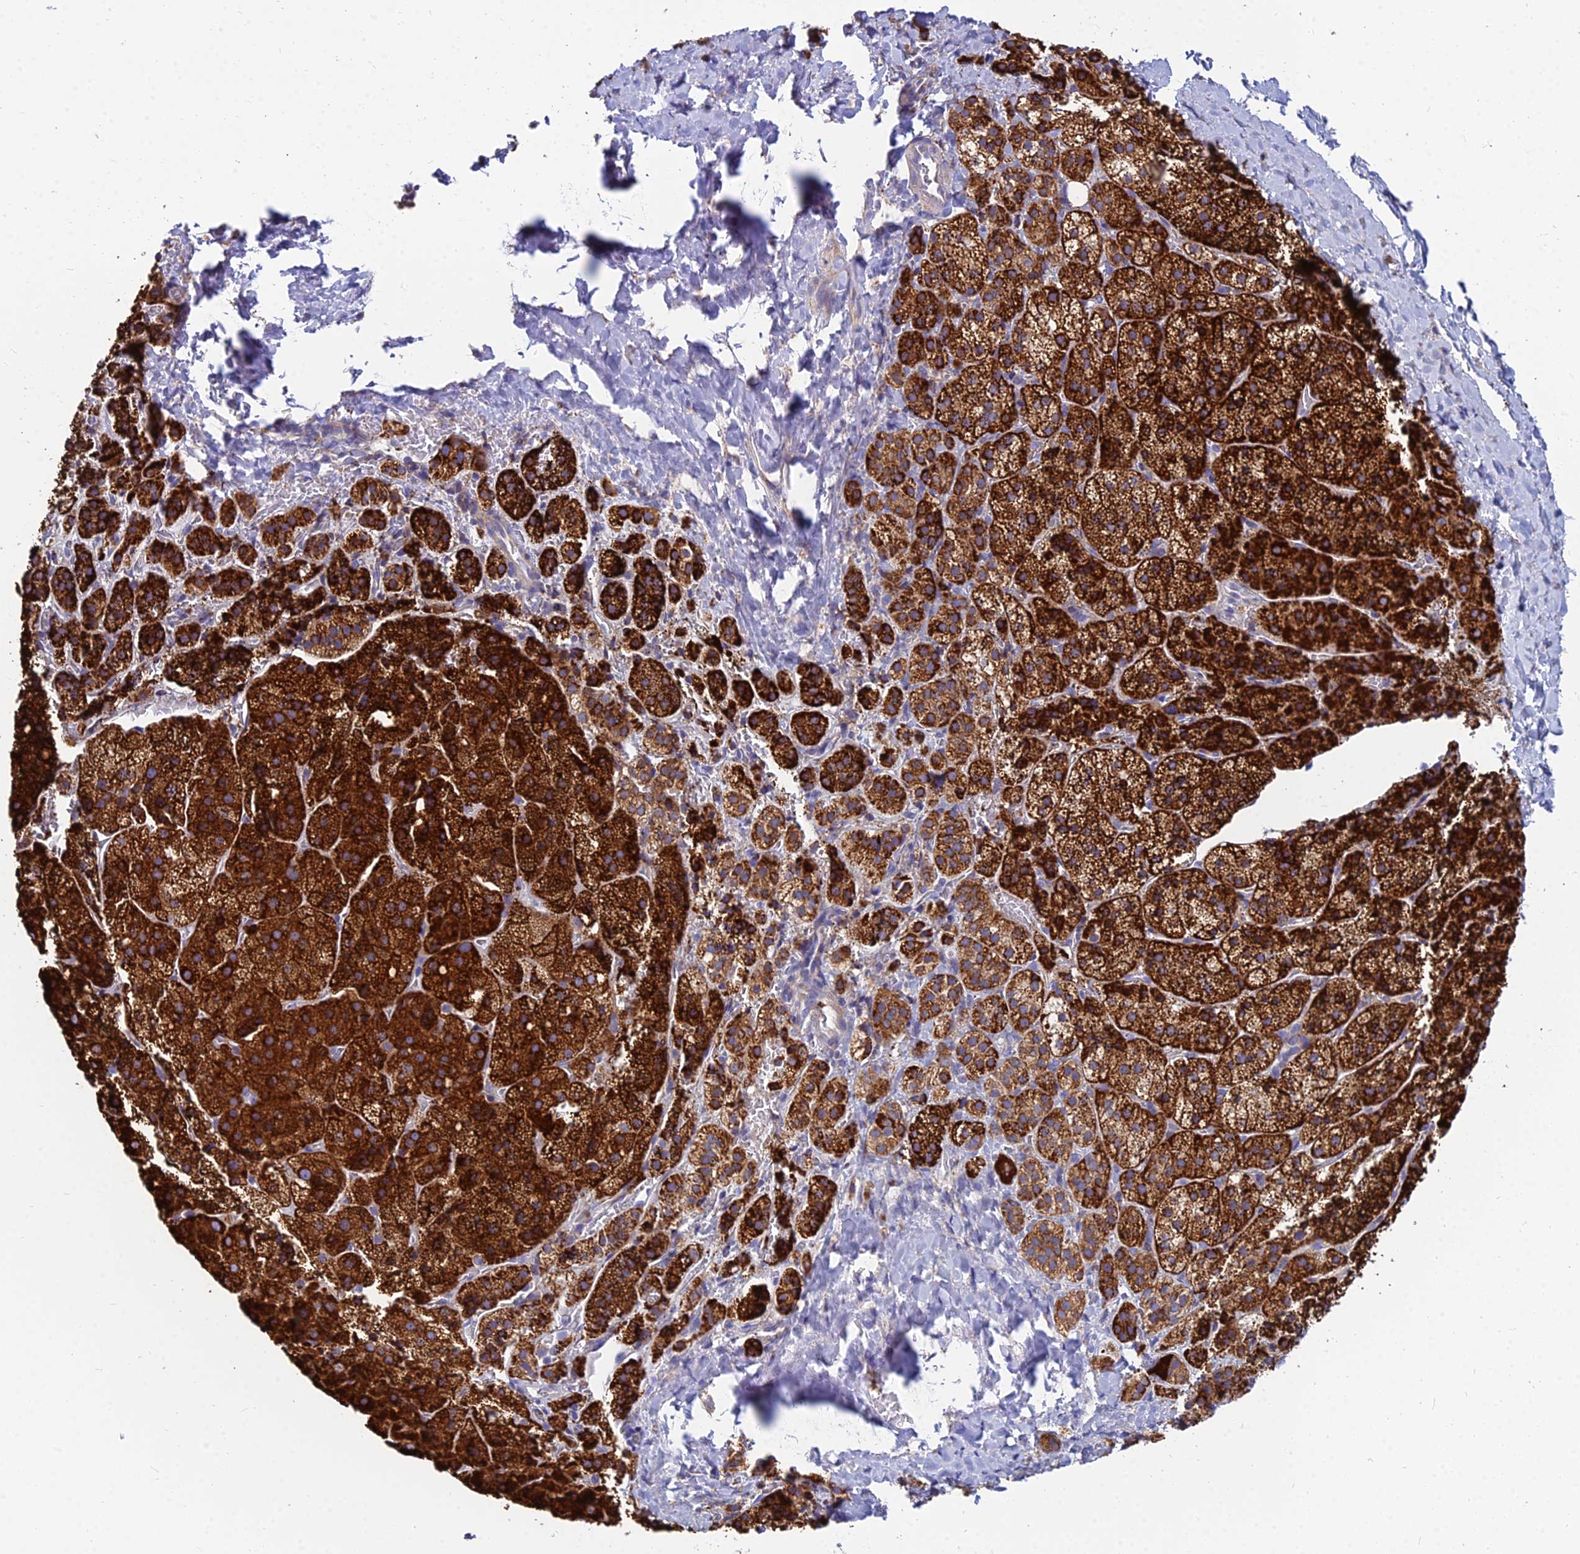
{"staining": {"intensity": "strong", "quantity": ">75%", "location": "cytoplasmic/membranous"}, "tissue": "adrenal gland", "cell_type": "Glandular cells", "image_type": "normal", "snomed": [{"axis": "morphology", "description": "Normal tissue, NOS"}, {"axis": "topography", "description": "Adrenal gland"}], "caption": "Immunohistochemical staining of unremarkable adrenal gland reveals strong cytoplasmic/membranous protein expression in about >75% of glandular cells.", "gene": "CCT6A", "patient": {"sex": "female", "age": 44}}